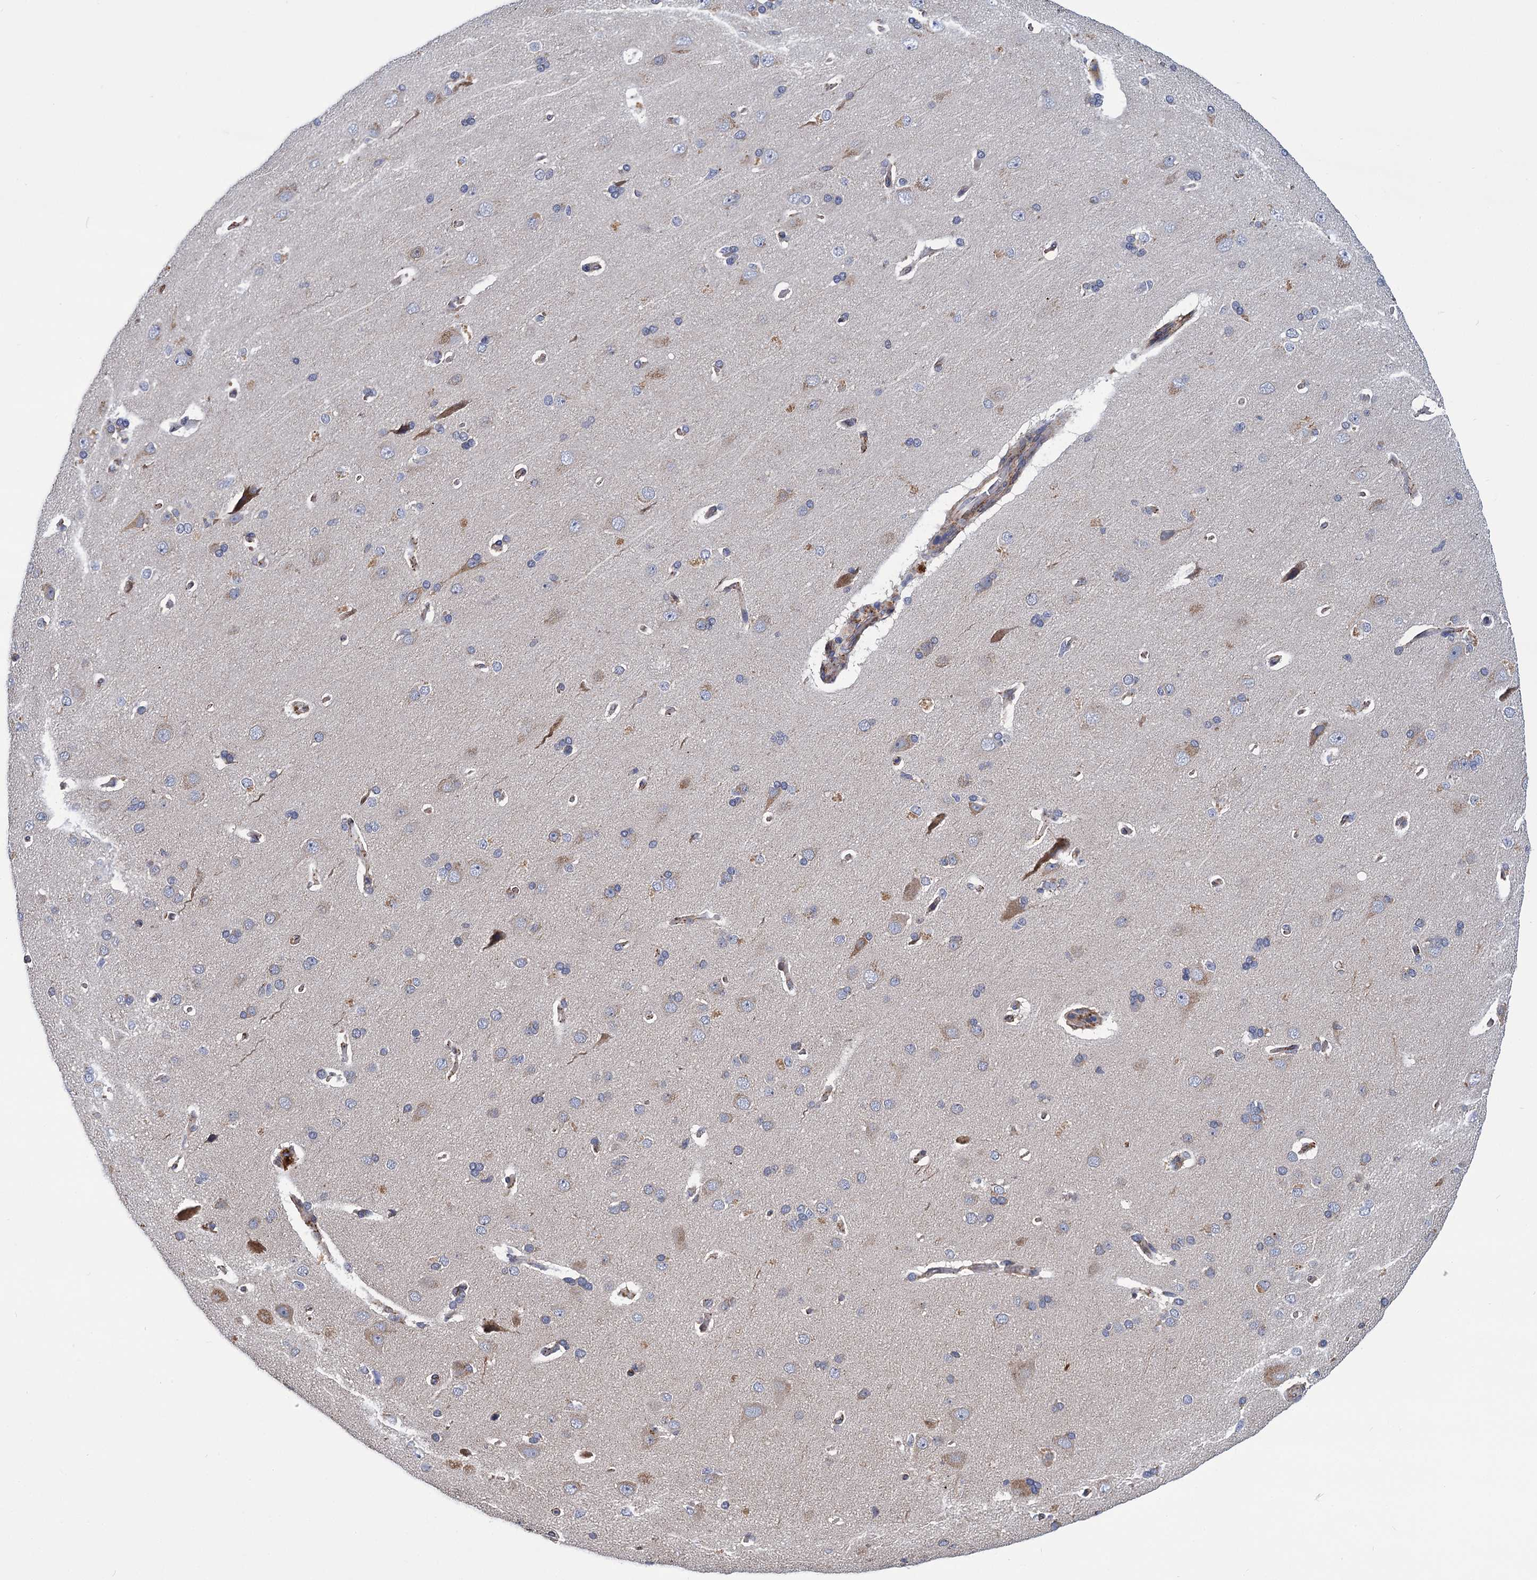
{"staining": {"intensity": "moderate", "quantity": "25%-75%", "location": "cytoplasmic/membranous"}, "tissue": "cerebral cortex", "cell_type": "Endothelial cells", "image_type": "normal", "snomed": [{"axis": "morphology", "description": "Normal tissue, NOS"}, {"axis": "topography", "description": "Cerebral cortex"}], "caption": "DAB (3,3'-diaminobenzidine) immunohistochemical staining of normal human cerebral cortex reveals moderate cytoplasmic/membranous protein positivity in approximately 25%-75% of endothelial cells.", "gene": "SUPV3L1", "patient": {"sex": "male", "age": 62}}